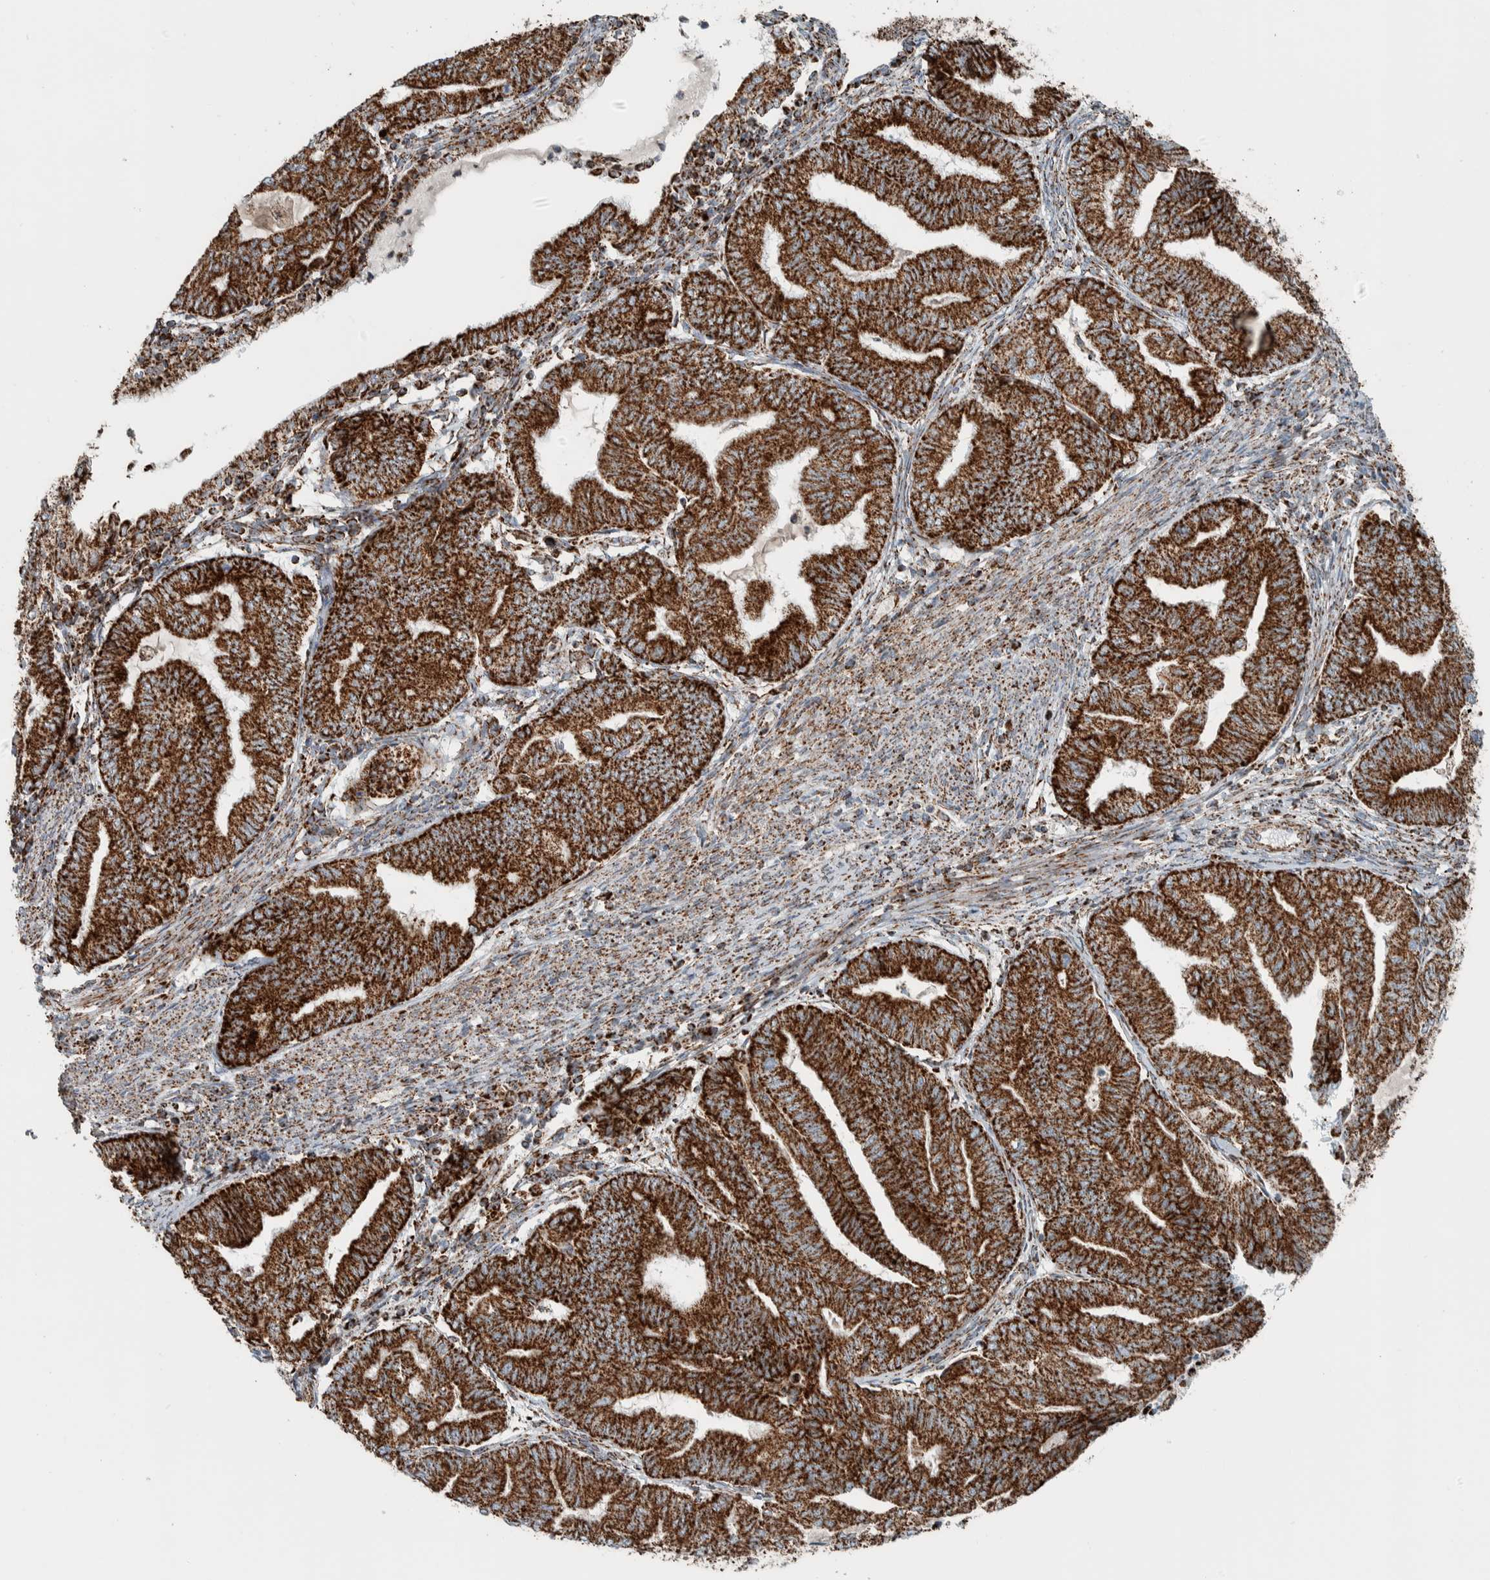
{"staining": {"intensity": "strong", "quantity": ">75%", "location": "cytoplasmic/membranous"}, "tissue": "endometrial cancer", "cell_type": "Tumor cells", "image_type": "cancer", "snomed": [{"axis": "morphology", "description": "Adenocarcinoma, NOS"}, {"axis": "topography", "description": "Endometrium"}], "caption": "Immunohistochemical staining of endometrial adenocarcinoma exhibits high levels of strong cytoplasmic/membranous protein staining in approximately >75% of tumor cells.", "gene": "CNTROB", "patient": {"sex": "female", "age": 79}}